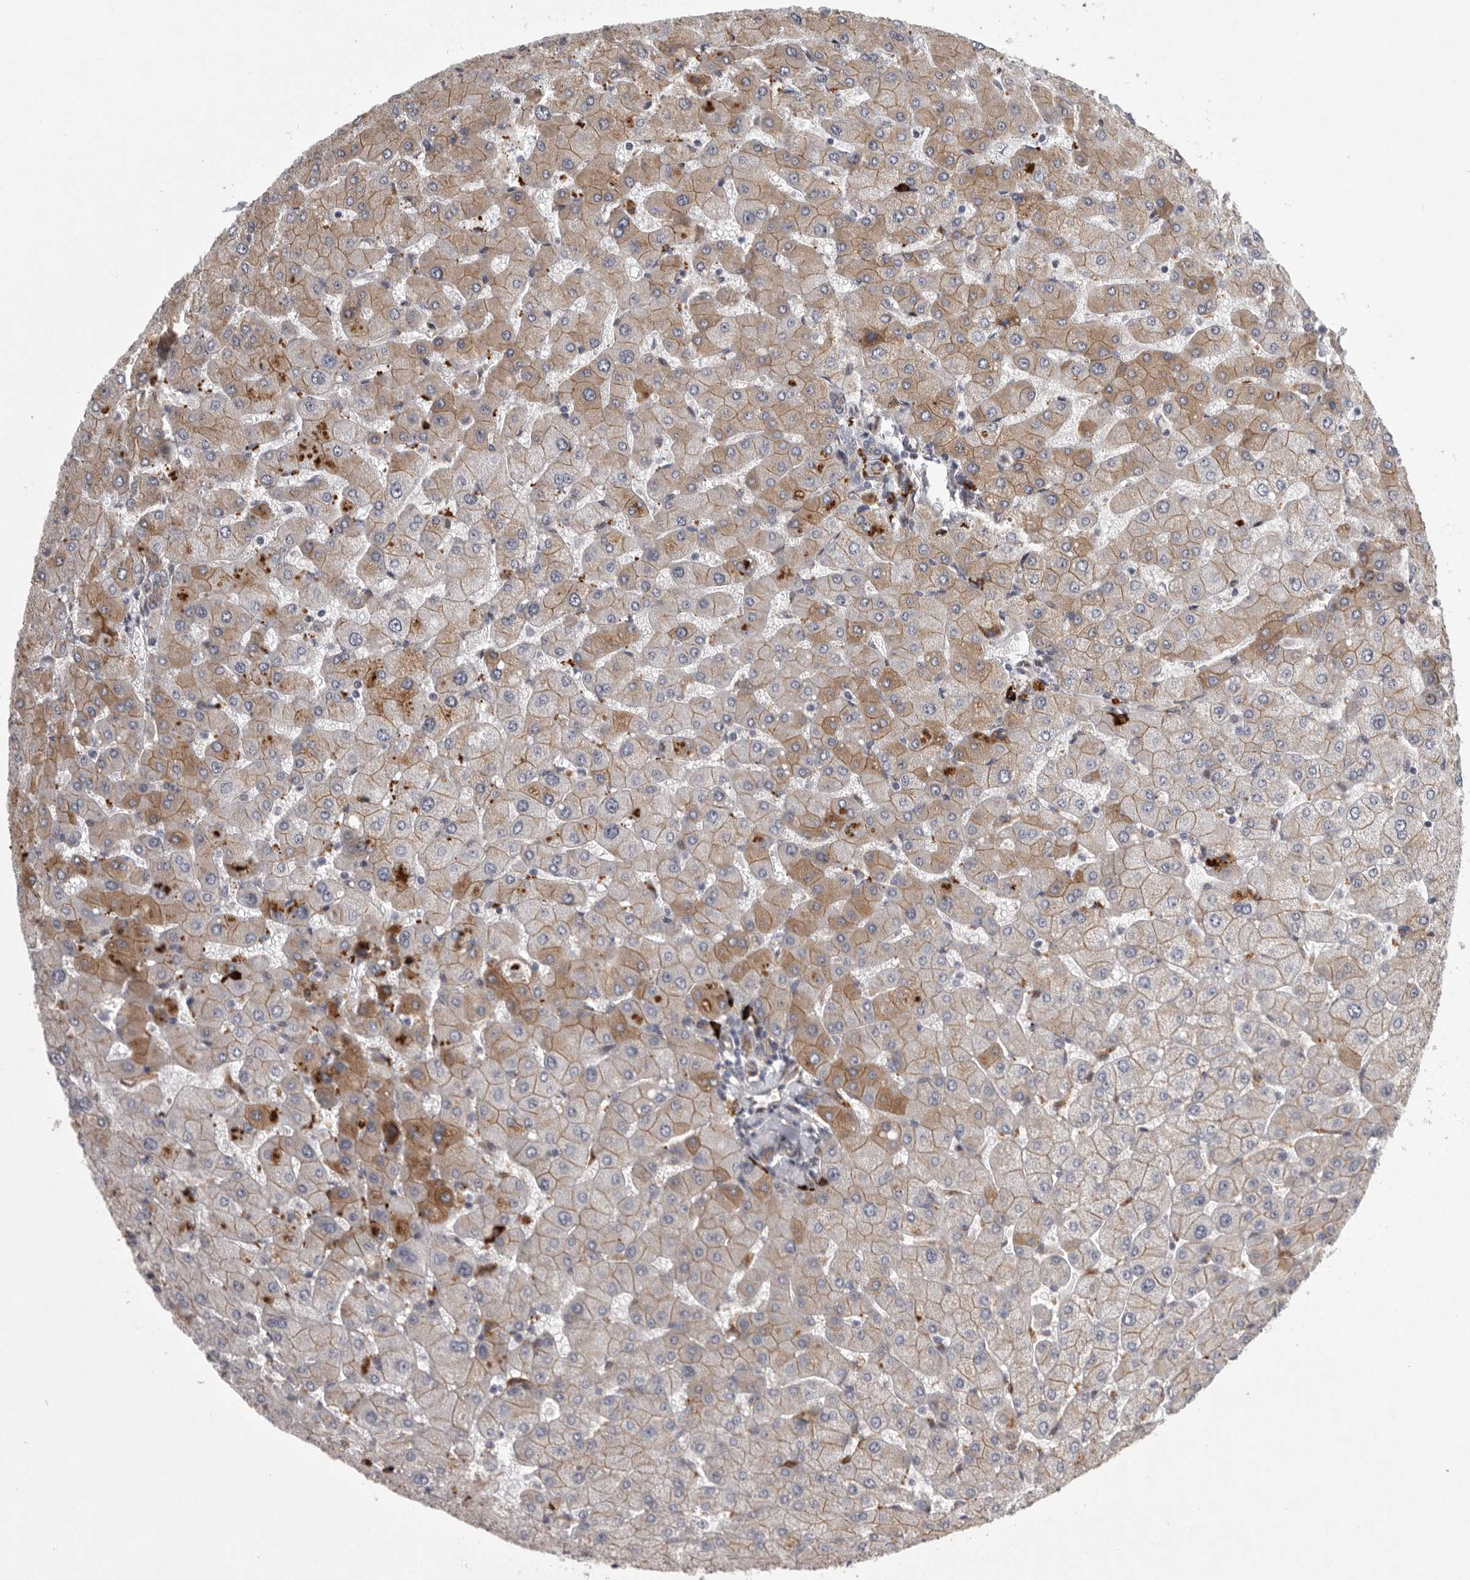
{"staining": {"intensity": "moderate", "quantity": "25%-75%", "location": "cytoplasmic/membranous"}, "tissue": "liver", "cell_type": "Cholangiocytes", "image_type": "normal", "snomed": [{"axis": "morphology", "description": "Normal tissue, NOS"}, {"axis": "topography", "description": "Liver"}], "caption": "Immunohistochemistry micrograph of unremarkable liver stained for a protein (brown), which exhibits medium levels of moderate cytoplasmic/membranous expression in approximately 25%-75% of cholangiocytes.", "gene": "MPDZ", "patient": {"sex": "male", "age": 55}}